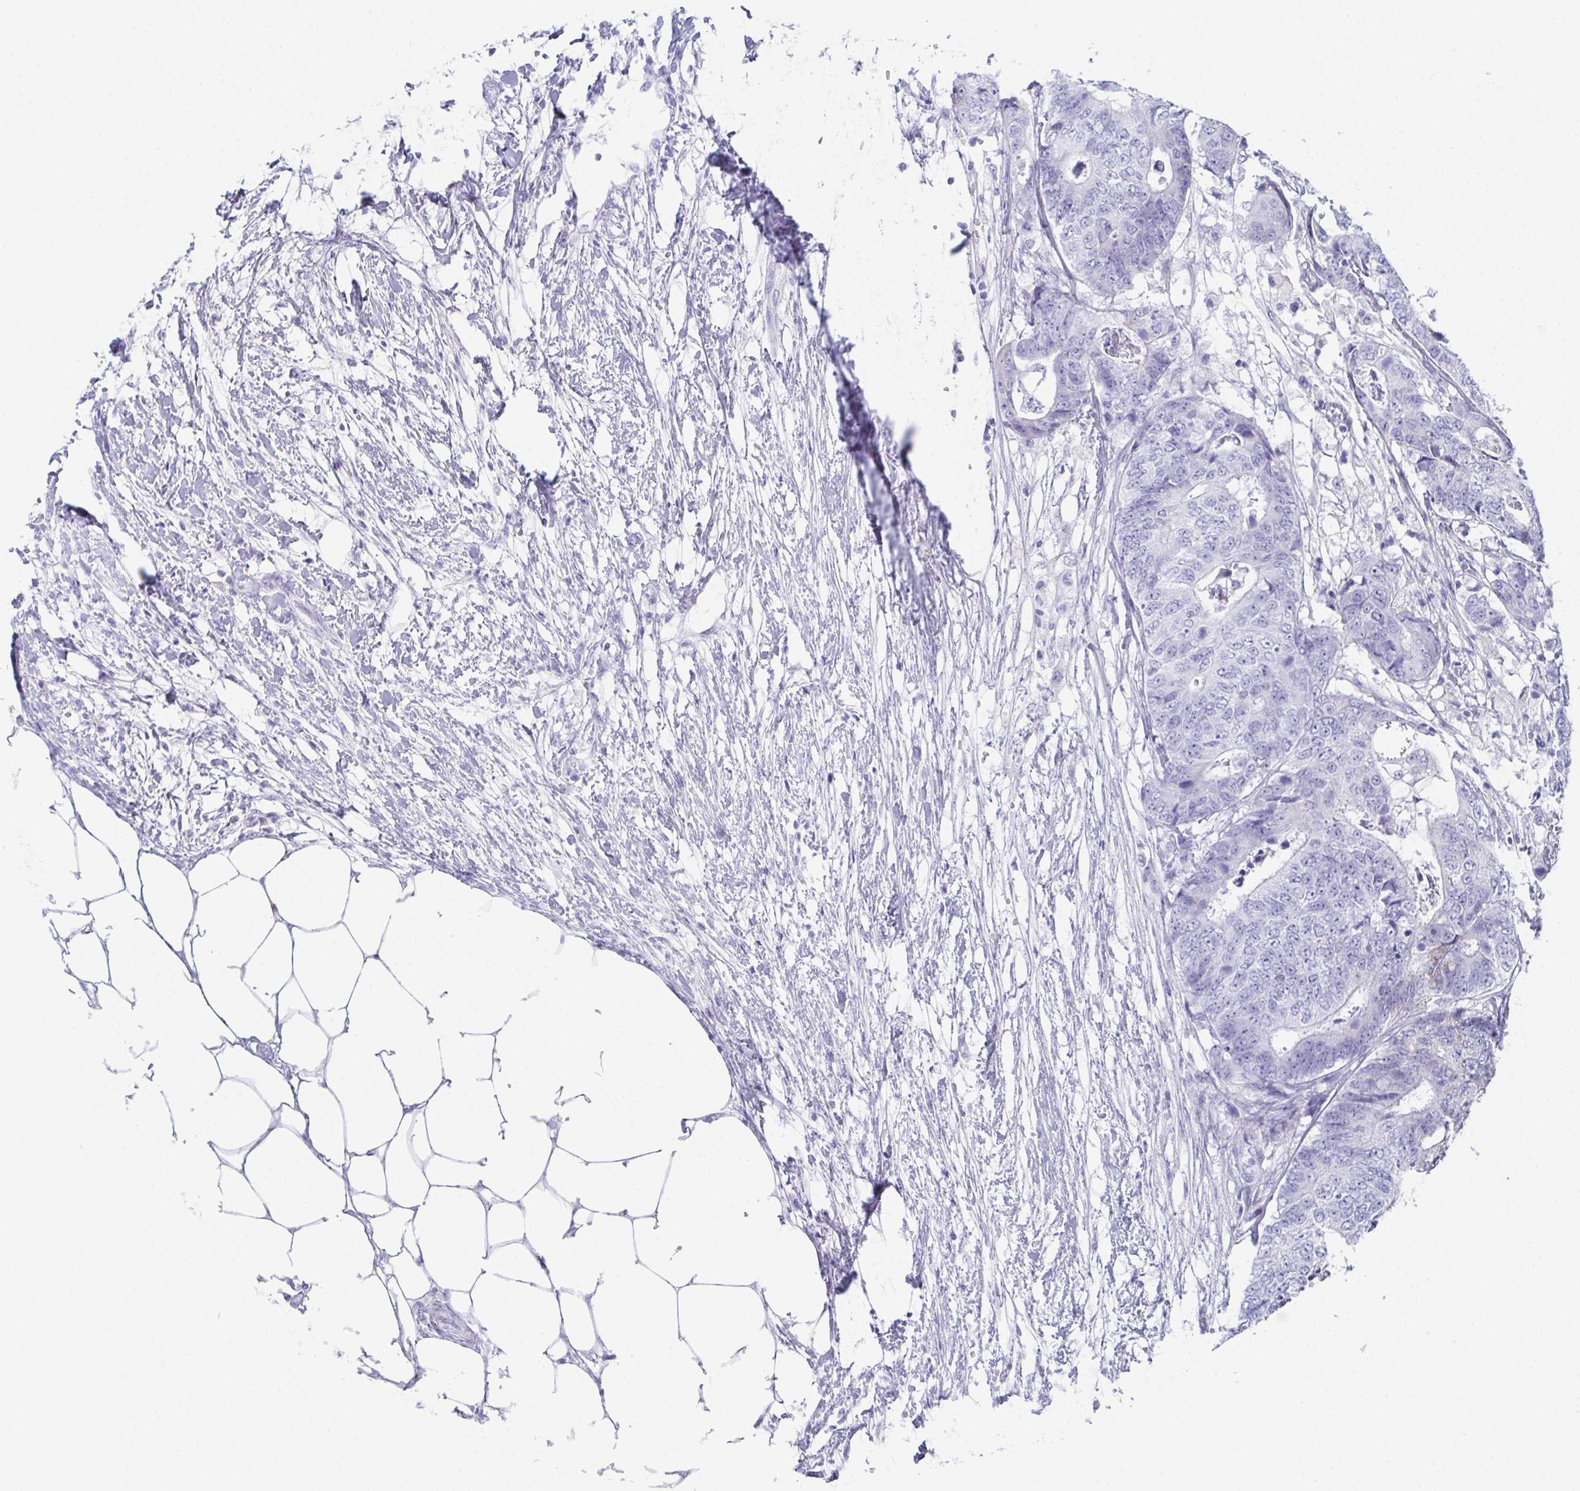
{"staining": {"intensity": "negative", "quantity": "none", "location": "none"}, "tissue": "colorectal cancer", "cell_type": "Tumor cells", "image_type": "cancer", "snomed": [{"axis": "morphology", "description": "Adenocarcinoma, NOS"}, {"axis": "topography", "description": "Colon"}], "caption": "DAB (3,3'-diaminobenzidine) immunohistochemical staining of human colorectal adenocarcinoma displays no significant staining in tumor cells.", "gene": "TEX19", "patient": {"sex": "female", "age": 48}}